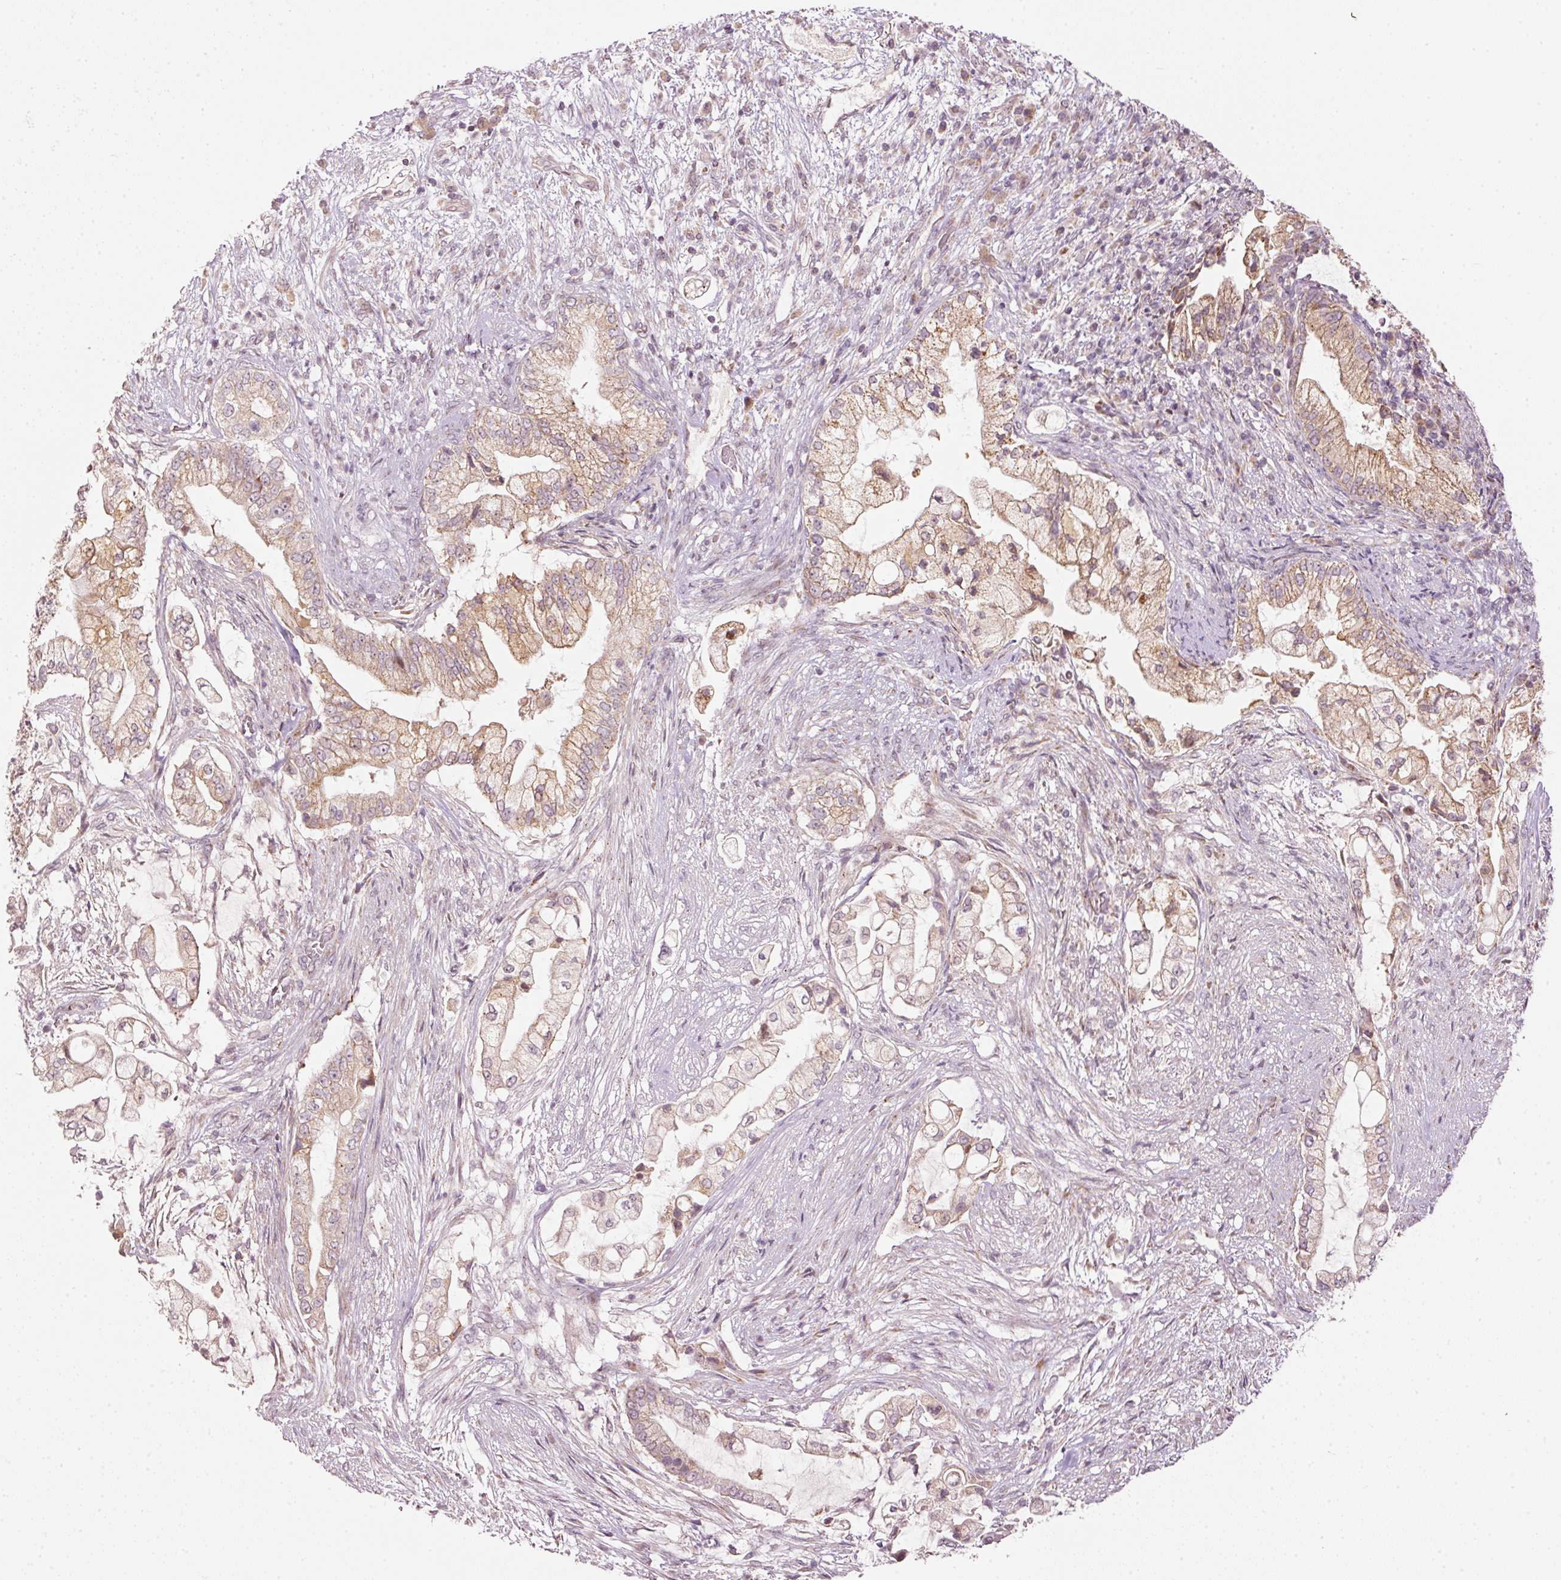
{"staining": {"intensity": "moderate", "quantity": "<25%", "location": "cytoplasmic/membranous"}, "tissue": "pancreatic cancer", "cell_type": "Tumor cells", "image_type": "cancer", "snomed": [{"axis": "morphology", "description": "Adenocarcinoma, NOS"}, {"axis": "topography", "description": "Pancreas"}], "caption": "Moderate cytoplasmic/membranous staining for a protein is appreciated in approximately <25% of tumor cells of pancreatic cancer using immunohistochemistry.", "gene": "TOB2", "patient": {"sex": "female", "age": 69}}